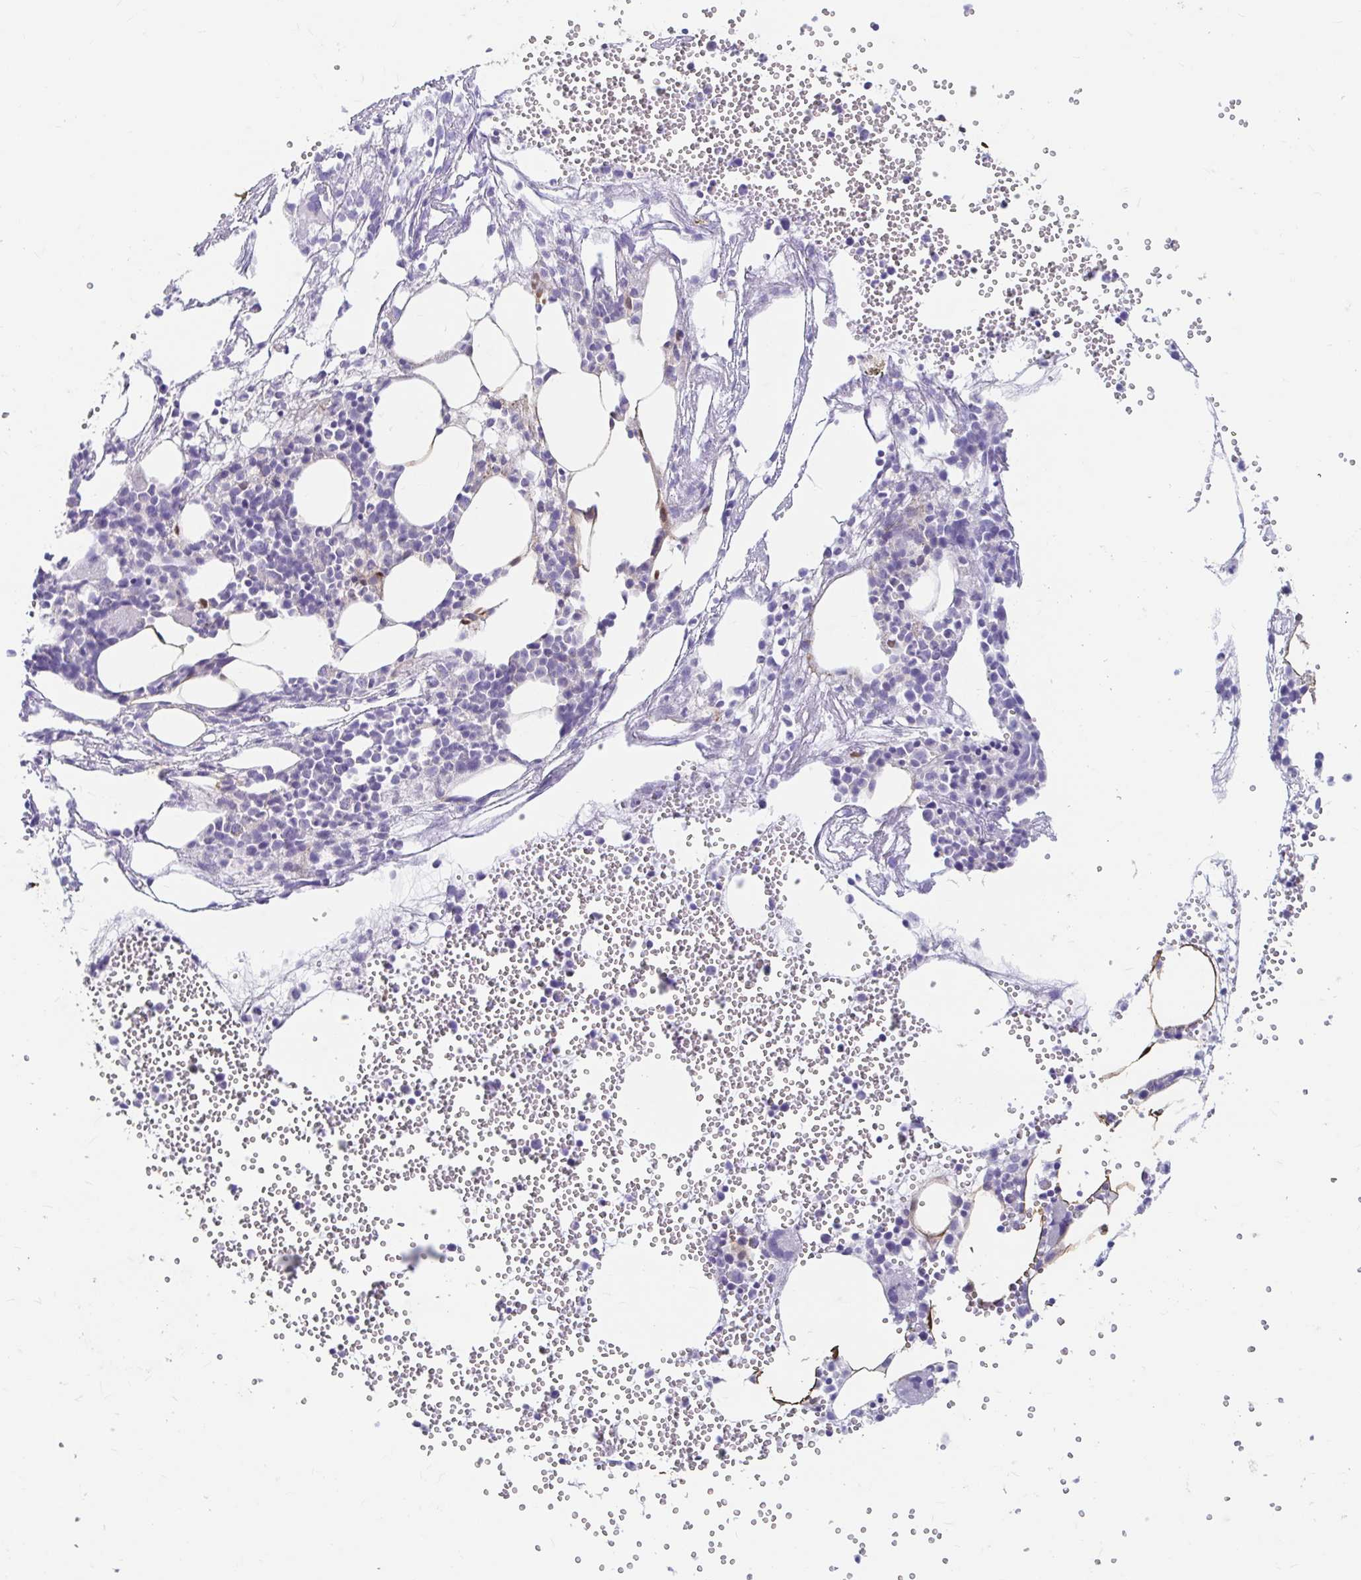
{"staining": {"intensity": "moderate", "quantity": "<25%", "location": "cytoplasmic/membranous"}, "tissue": "bone marrow", "cell_type": "Hematopoietic cells", "image_type": "normal", "snomed": [{"axis": "morphology", "description": "Normal tissue, NOS"}, {"axis": "topography", "description": "Bone marrow"}], "caption": "Immunohistochemical staining of unremarkable human bone marrow displays <25% levels of moderate cytoplasmic/membranous protein positivity in about <25% of hematopoietic cells.", "gene": "ADH1A", "patient": {"sex": "female", "age": 80}}